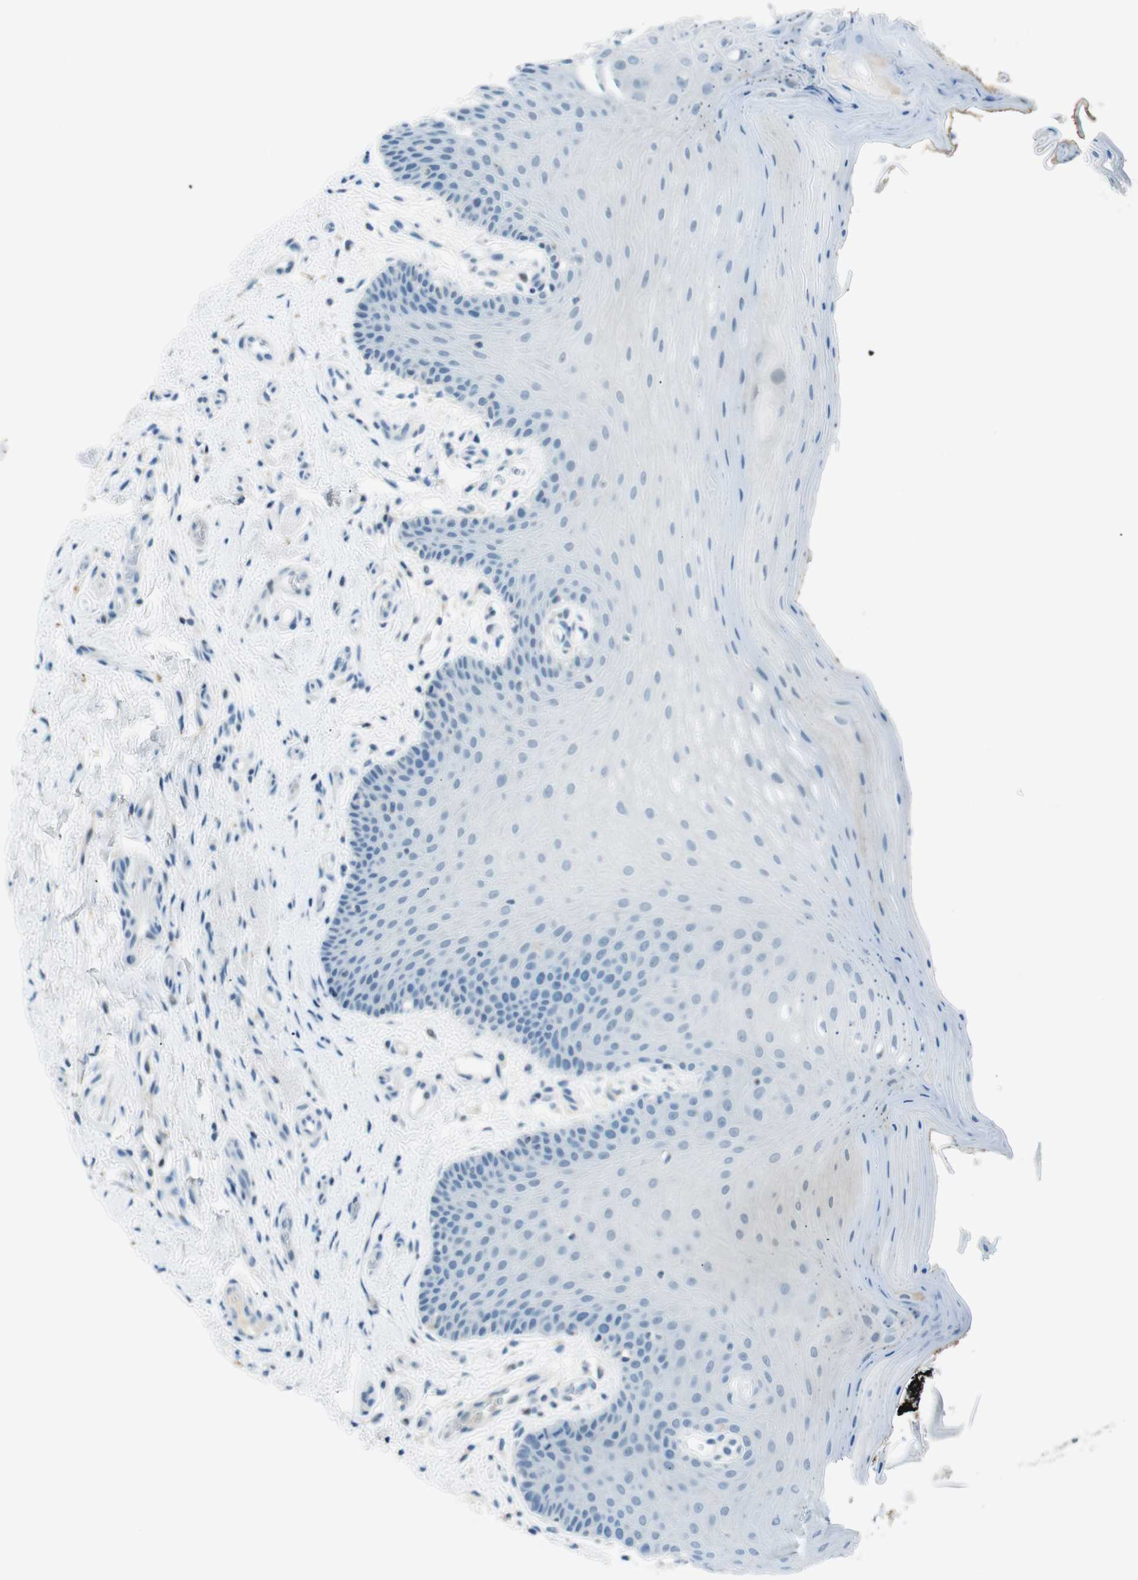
{"staining": {"intensity": "negative", "quantity": "none", "location": "none"}, "tissue": "oral mucosa", "cell_type": "Squamous epithelial cells", "image_type": "normal", "snomed": [{"axis": "morphology", "description": "Normal tissue, NOS"}, {"axis": "topography", "description": "Skeletal muscle"}, {"axis": "topography", "description": "Oral tissue"}], "caption": "Protein analysis of benign oral mucosa shows no significant expression in squamous epithelial cells. The staining was performed using DAB (3,3'-diaminobenzidine) to visualize the protein expression in brown, while the nuclei were stained in blue with hematoxylin (Magnification: 20x).", "gene": "MAGI2", "patient": {"sex": "male", "age": 58}}